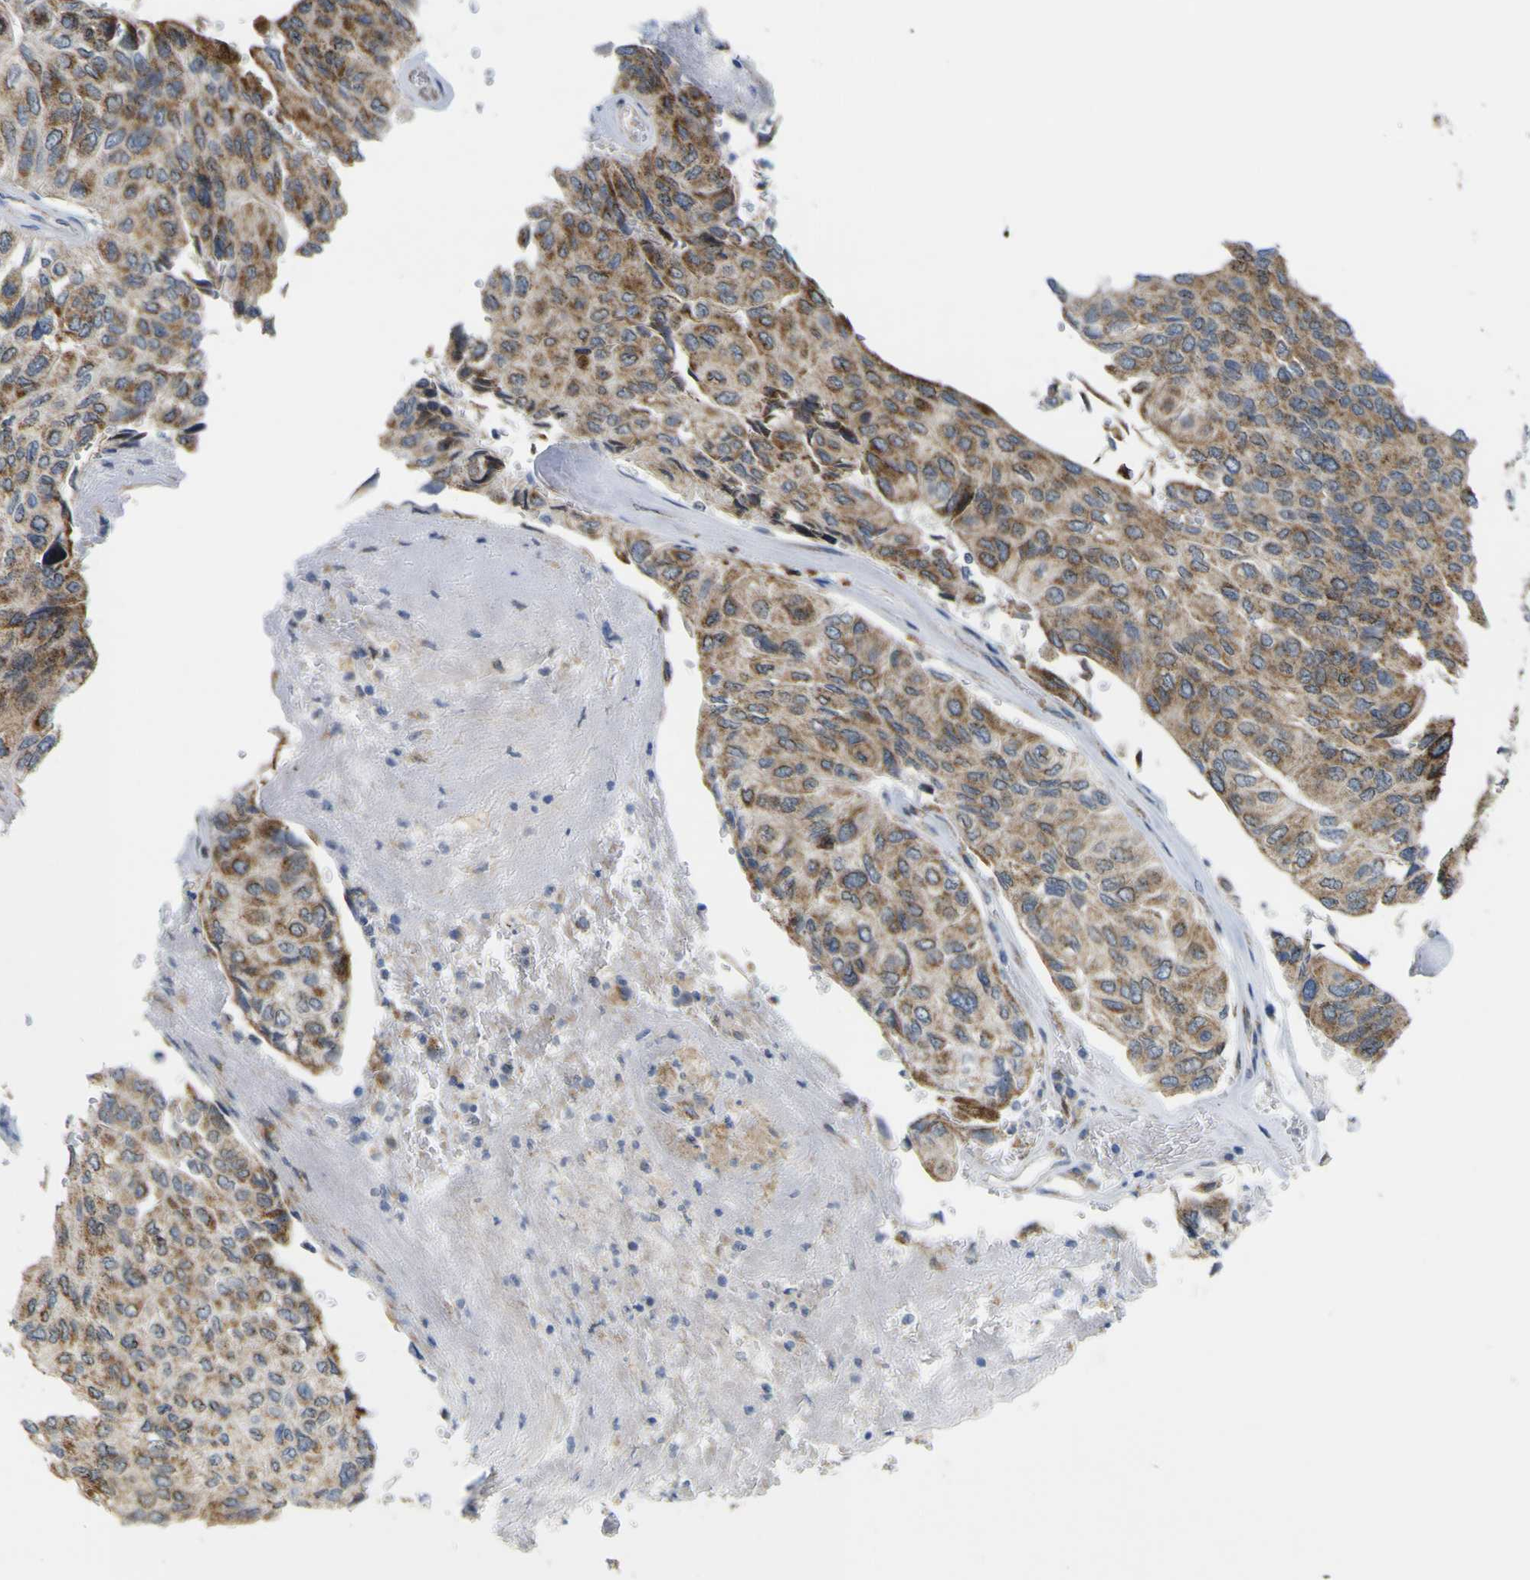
{"staining": {"intensity": "moderate", "quantity": ">75%", "location": "cytoplasmic/membranous"}, "tissue": "urothelial cancer", "cell_type": "Tumor cells", "image_type": "cancer", "snomed": [{"axis": "morphology", "description": "Urothelial carcinoma, High grade"}, {"axis": "topography", "description": "Urinary bladder"}], "caption": "A brown stain labels moderate cytoplasmic/membranous expression of a protein in human urothelial cancer tumor cells.", "gene": "ACBD5", "patient": {"sex": "male", "age": 66}}